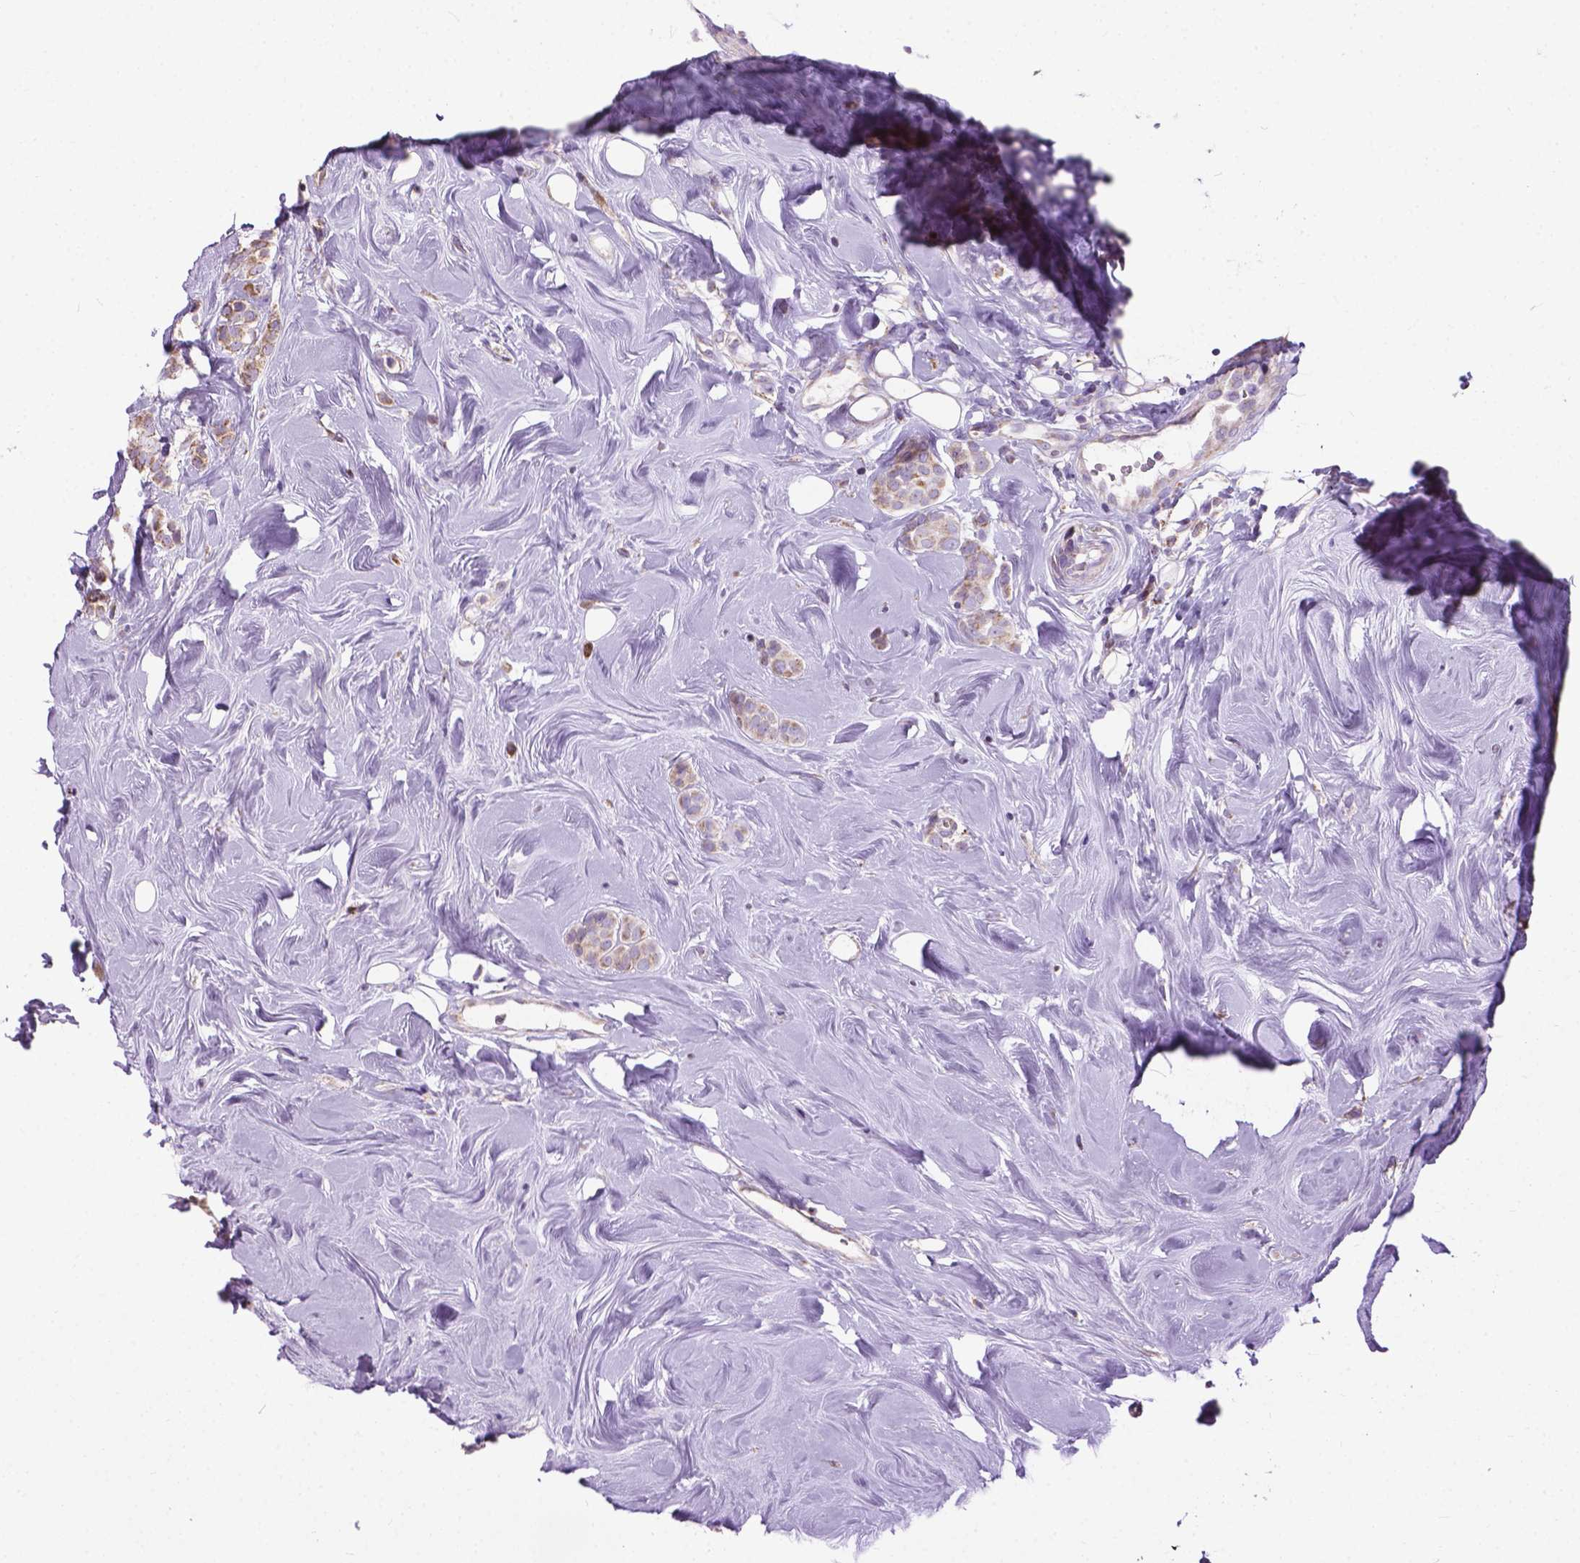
{"staining": {"intensity": "weak", "quantity": "25%-75%", "location": "cytoplasmic/membranous"}, "tissue": "breast cancer", "cell_type": "Tumor cells", "image_type": "cancer", "snomed": [{"axis": "morphology", "description": "Lobular carcinoma"}, {"axis": "topography", "description": "Breast"}], "caption": "Immunohistochemical staining of human lobular carcinoma (breast) exhibits low levels of weak cytoplasmic/membranous staining in approximately 25%-75% of tumor cells.", "gene": "VDAC1", "patient": {"sex": "female", "age": 49}}